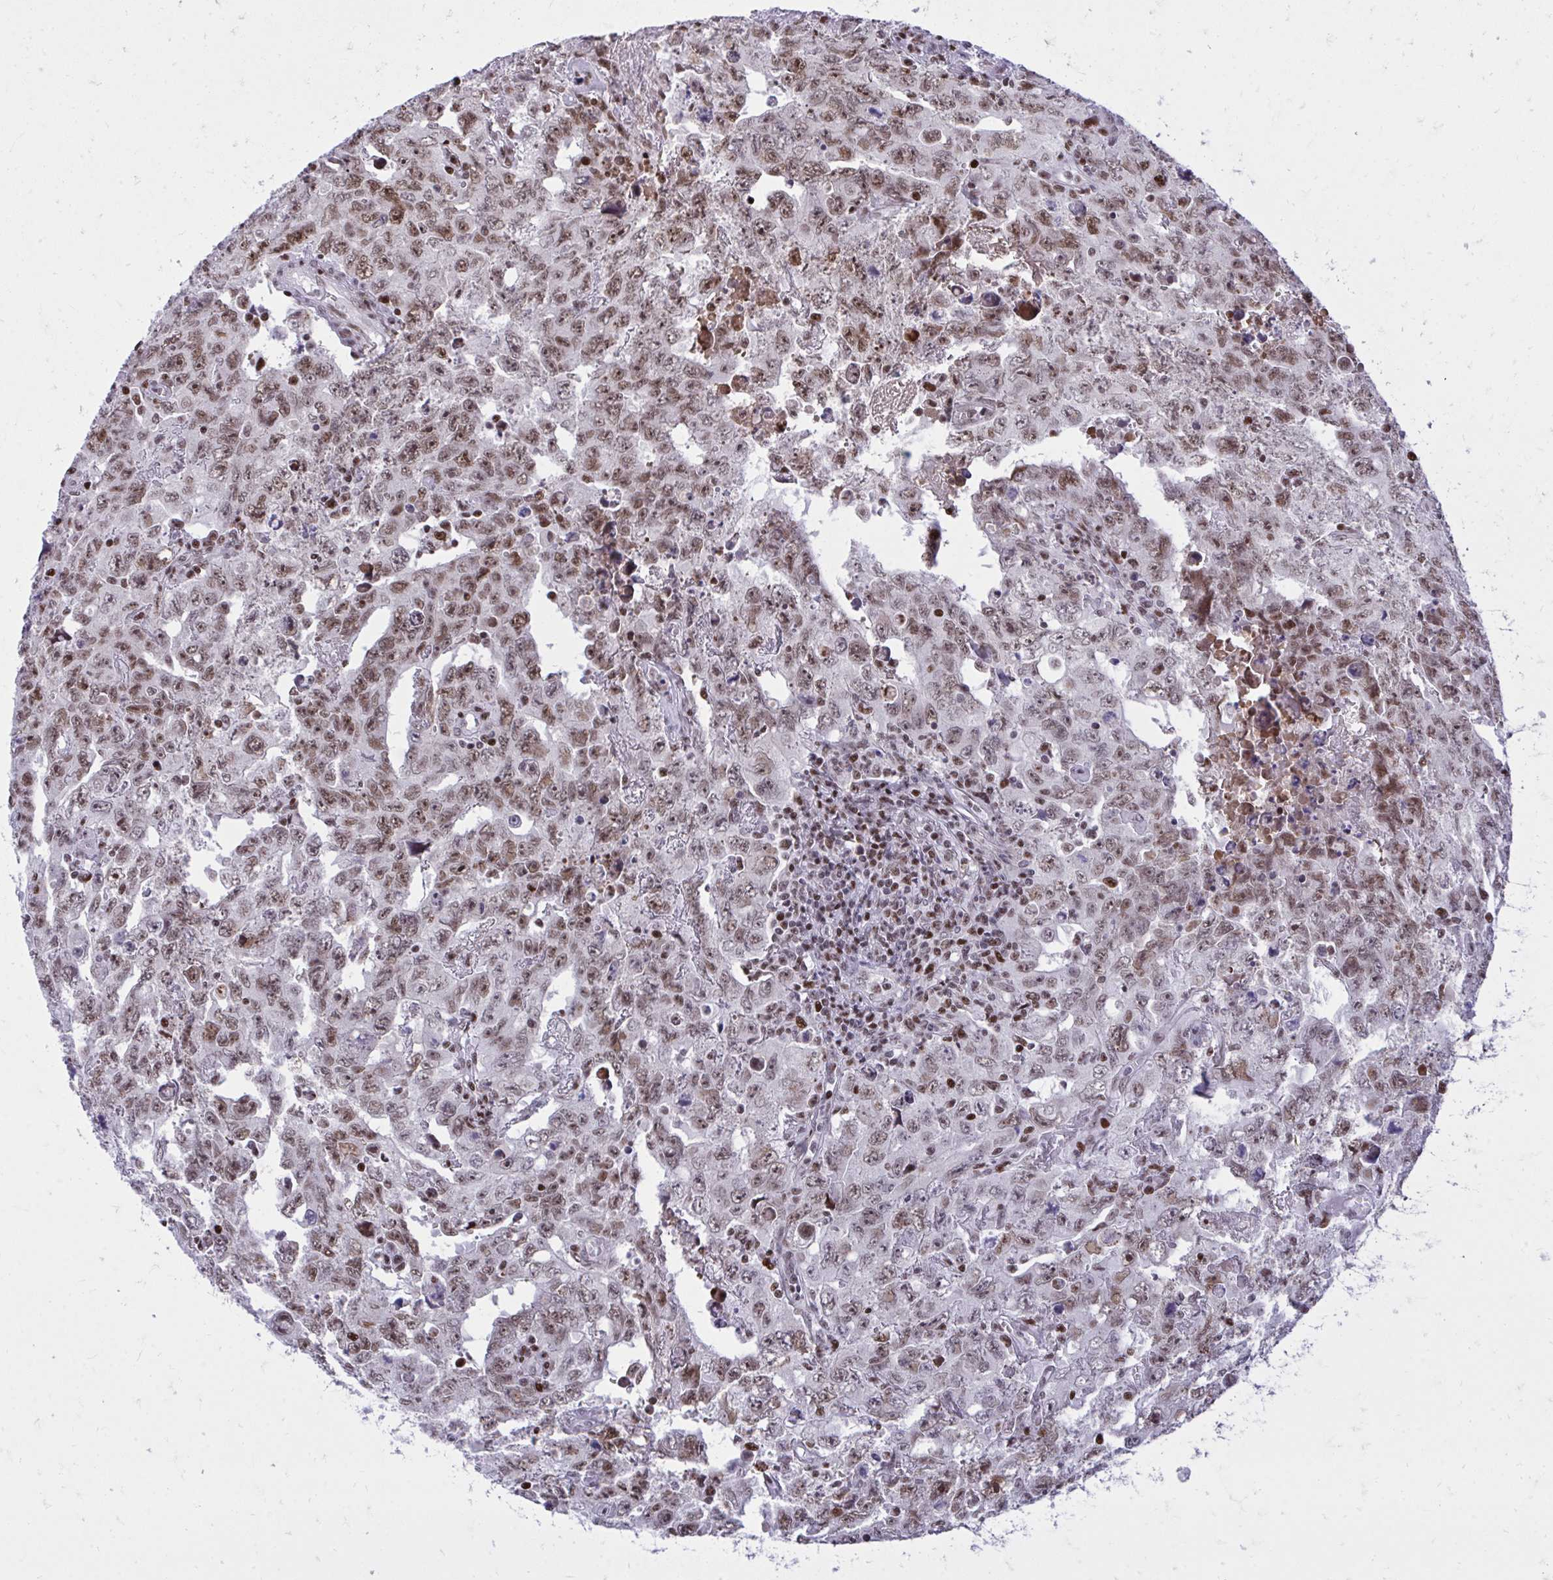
{"staining": {"intensity": "moderate", "quantity": ">75%", "location": "nuclear"}, "tissue": "testis cancer", "cell_type": "Tumor cells", "image_type": "cancer", "snomed": [{"axis": "morphology", "description": "Carcinoma, Embryonal, NOS"}, {"axis": "topography", "description": "Testis"}], "caption": "Immunohistochemical staining of testis cancer (embryonal carcinoma) reveals moderate nuclear protein staining in approximately >75% of tumor cells. (DAB = brown stain, brightfield microscopy at high magnification).", "gene": "C14orf39", "patient": {"sex": "male", "age": 24}}